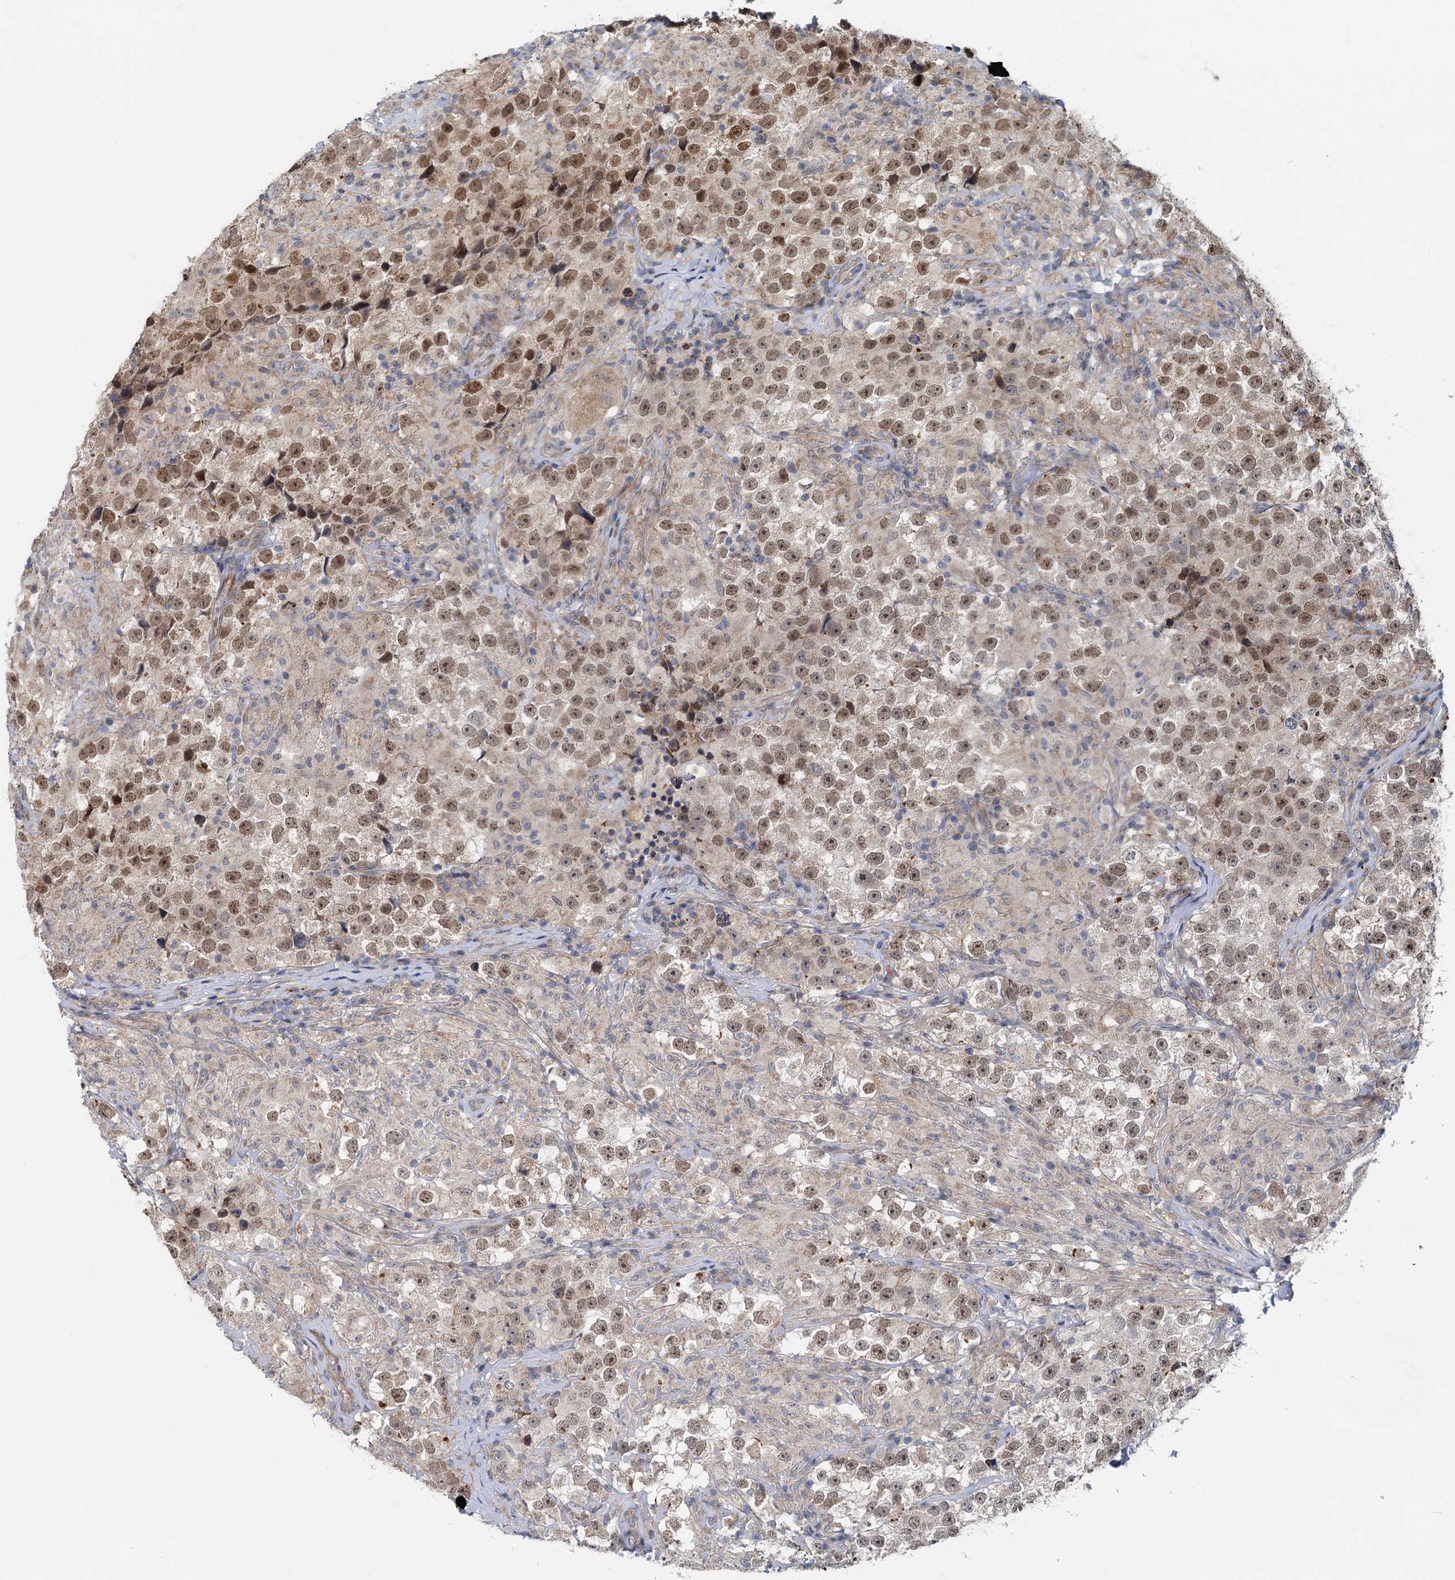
{"staining": {"intensity": "moderate", "quantity": ">75%", "location": "nuclear"}, "tissue": "testis cancer", "cell_type": "Tumor cells", "image_type": "cancer", "snomed": [{"axis": "morphology", "description": "Seminoma, NOS"}, {"axis": "topography", "description": "Testis"}], "caption": "Testis cancer (seminoma) stained for a protein (brown) demonstrates moderate nuclear positive positivity in approximately >75% of tumor cells.", "gene": "ADCY2", "patient": {"sex": "male", "age": 46}}